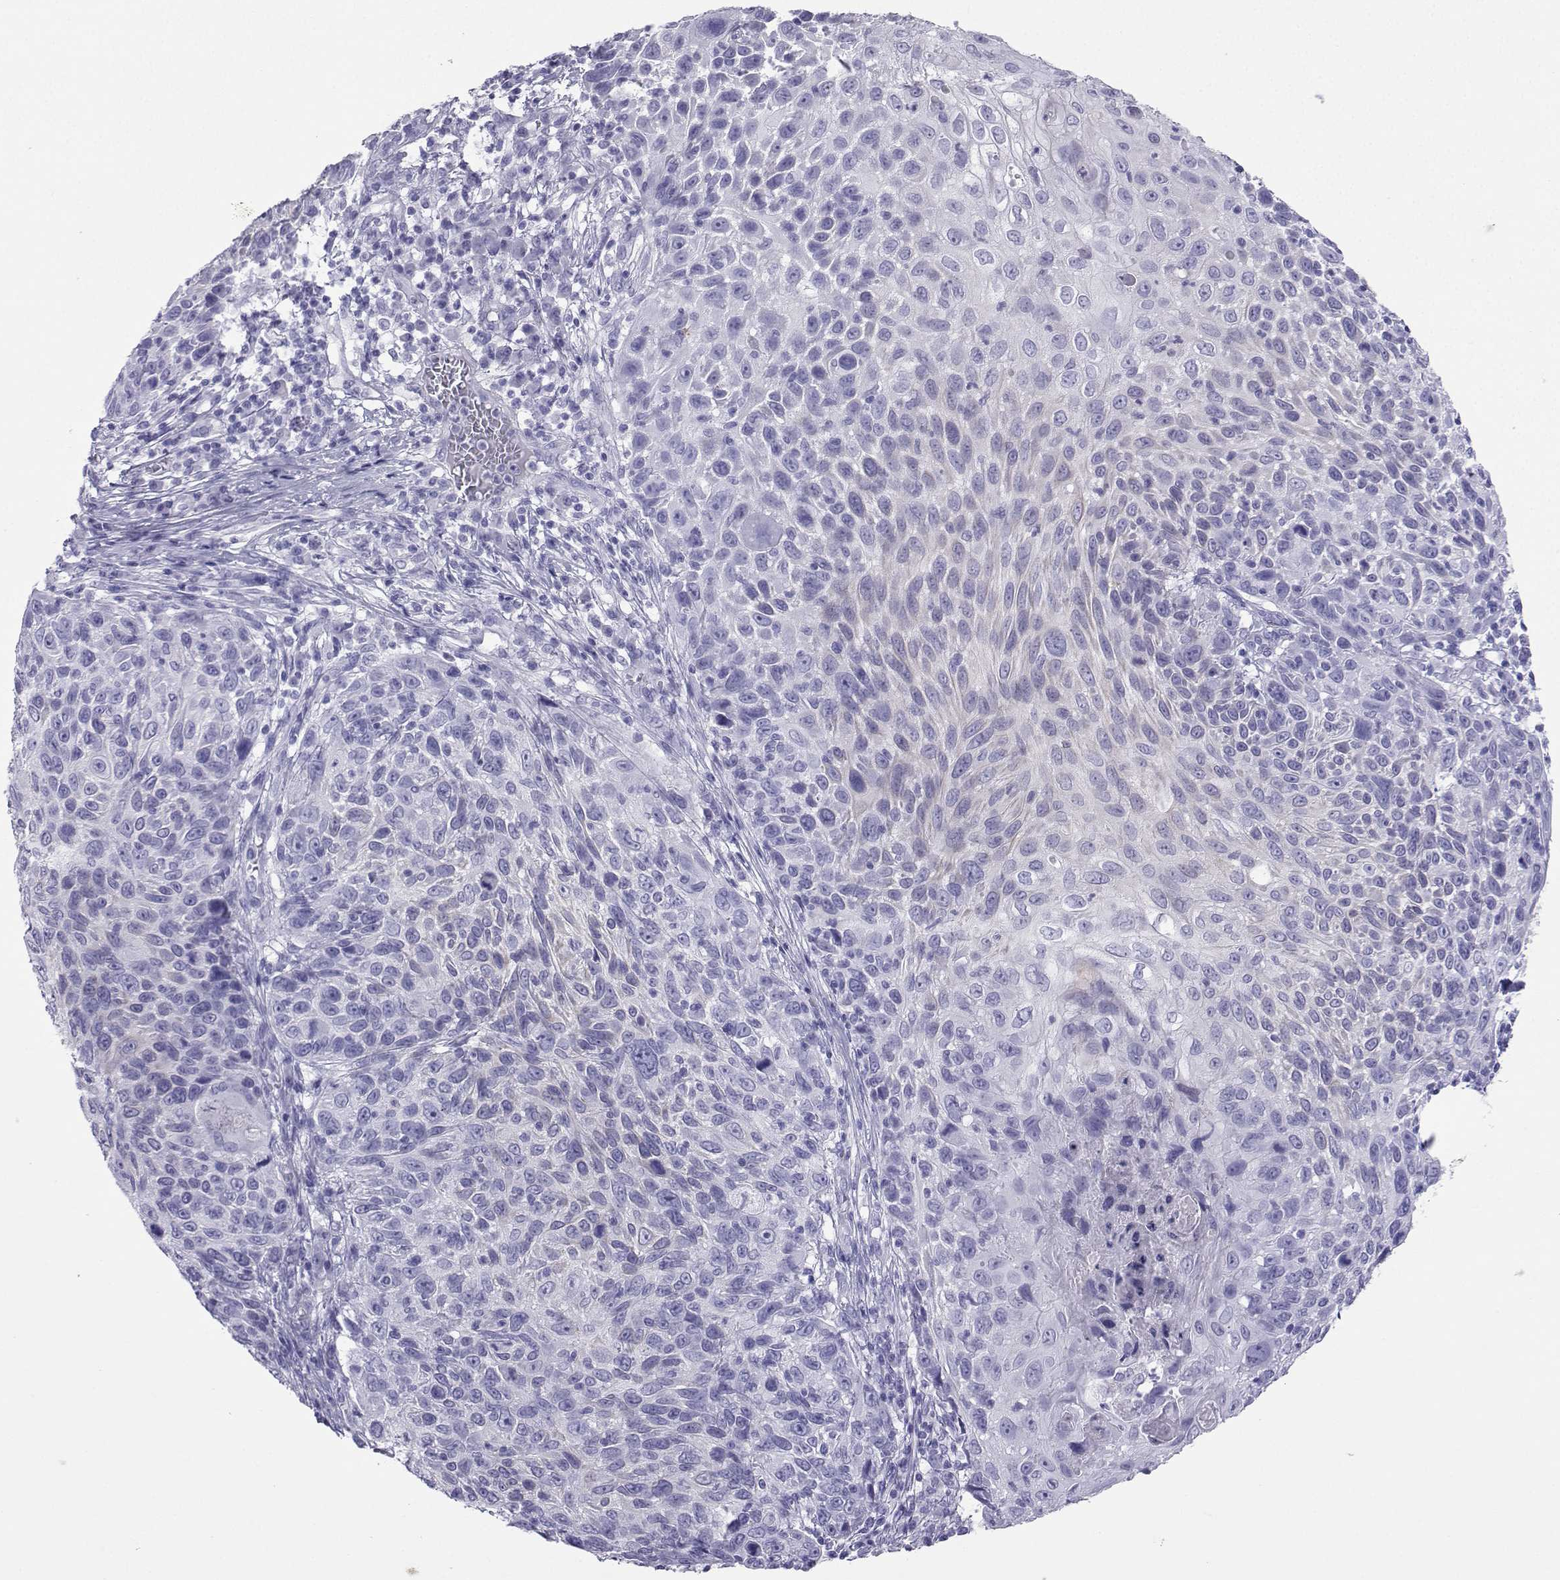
{"staining": {"intensity": "negative", "quantity": "none", "location": "none"}, "tissue": "skin cancer", "cell_type": "Tumor cells", "image_type": "cancer", "snomed": [{"axis": "morphology", "description": "Squamous cell carcinoma, NOS"}, {"axis": "topography", "description": "Skin"}], "caption": "Tumor cells show no significant positivity in skin squamous cell carcinoma.", "gene": "LORICRIN", "patient": {"sex": "male", "age": 92}}